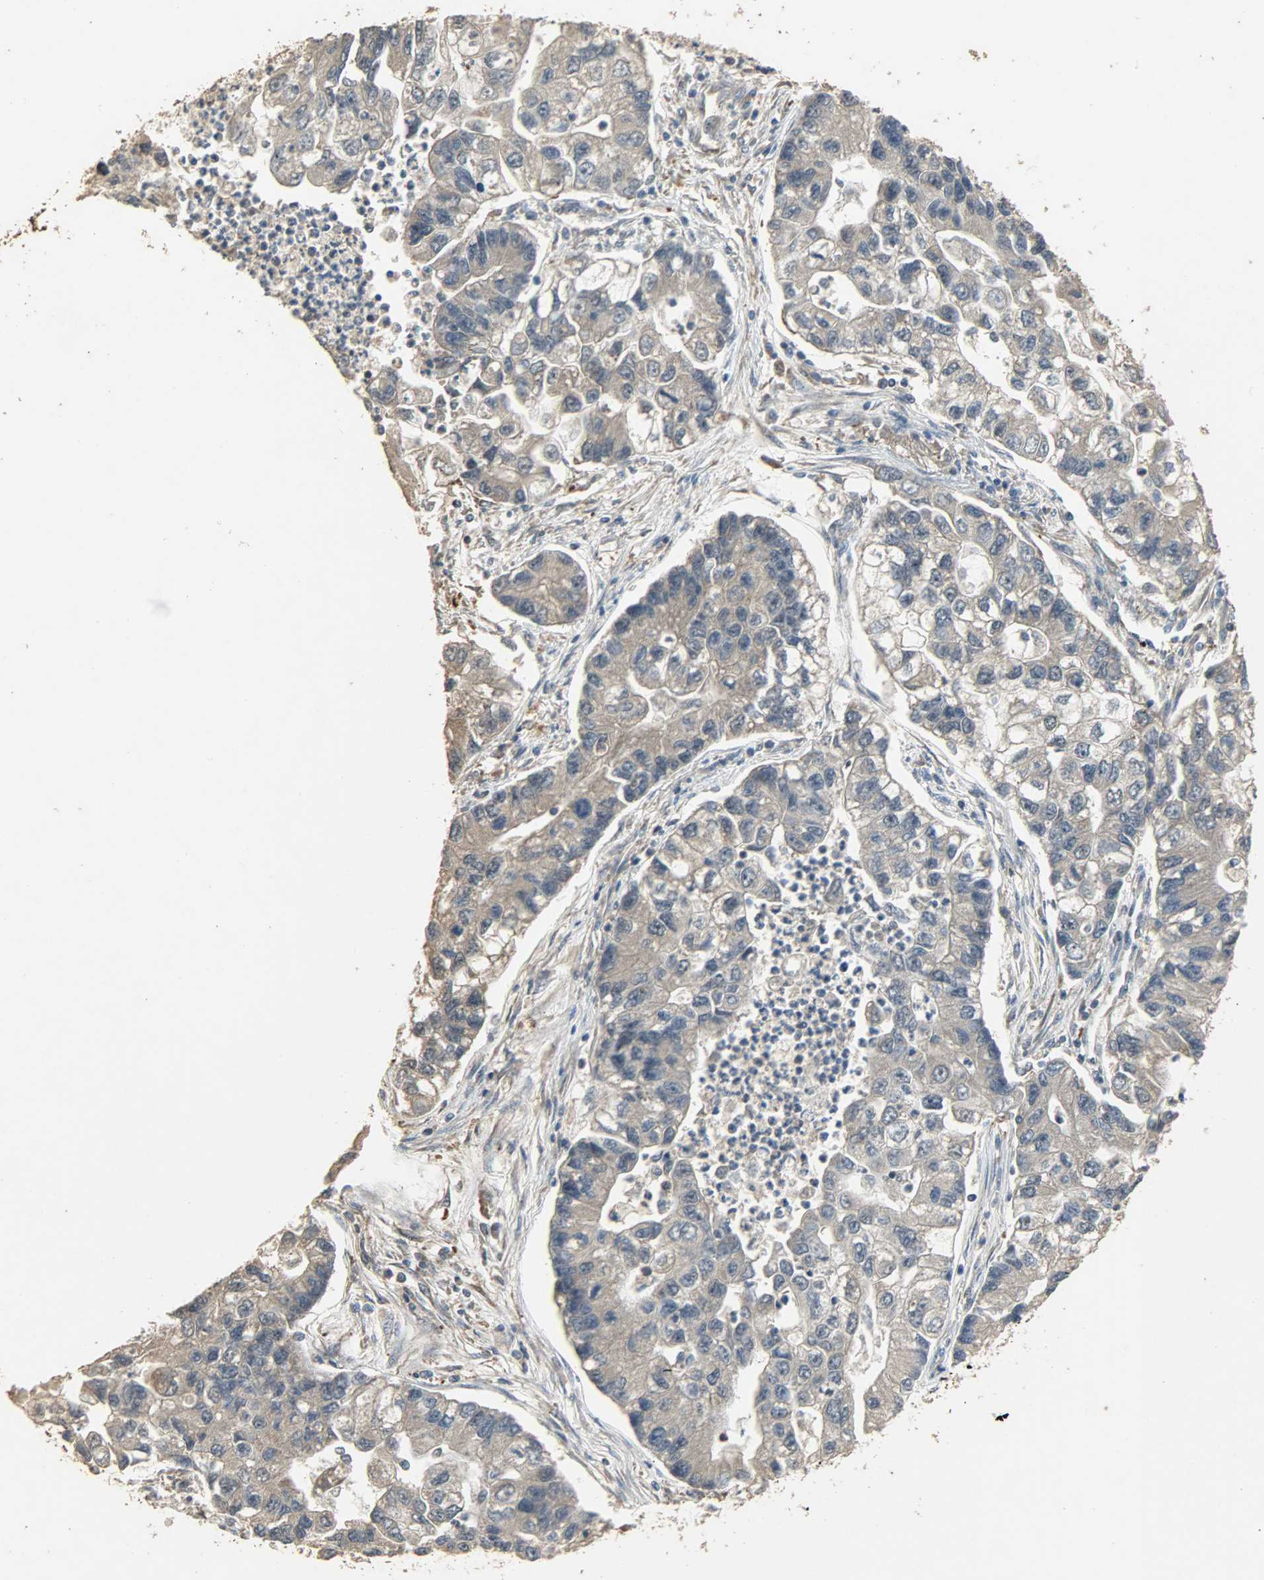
{"staining": {"intensity": "weak", "quantity": ">75%", "location": "cytoplasmic/membranous"}, "tissue": "lung cancer", "cell_type": "Tumor cells", "image_type": "cancer", "snomed": [{"axis": "morphology", "description": "Adenocarcinoma, NOS"}, {"axis": "topography", "description": "Lung"}], "caption": "This is a histology image of immunohistochemistry (IHC) staining of lung adenocarcinoma, which shows weak expression in the cytoplasmic/membranous of tumor cells.", "gene": "CDKN2C", "patient": {"sex": "female", "age": 51}}